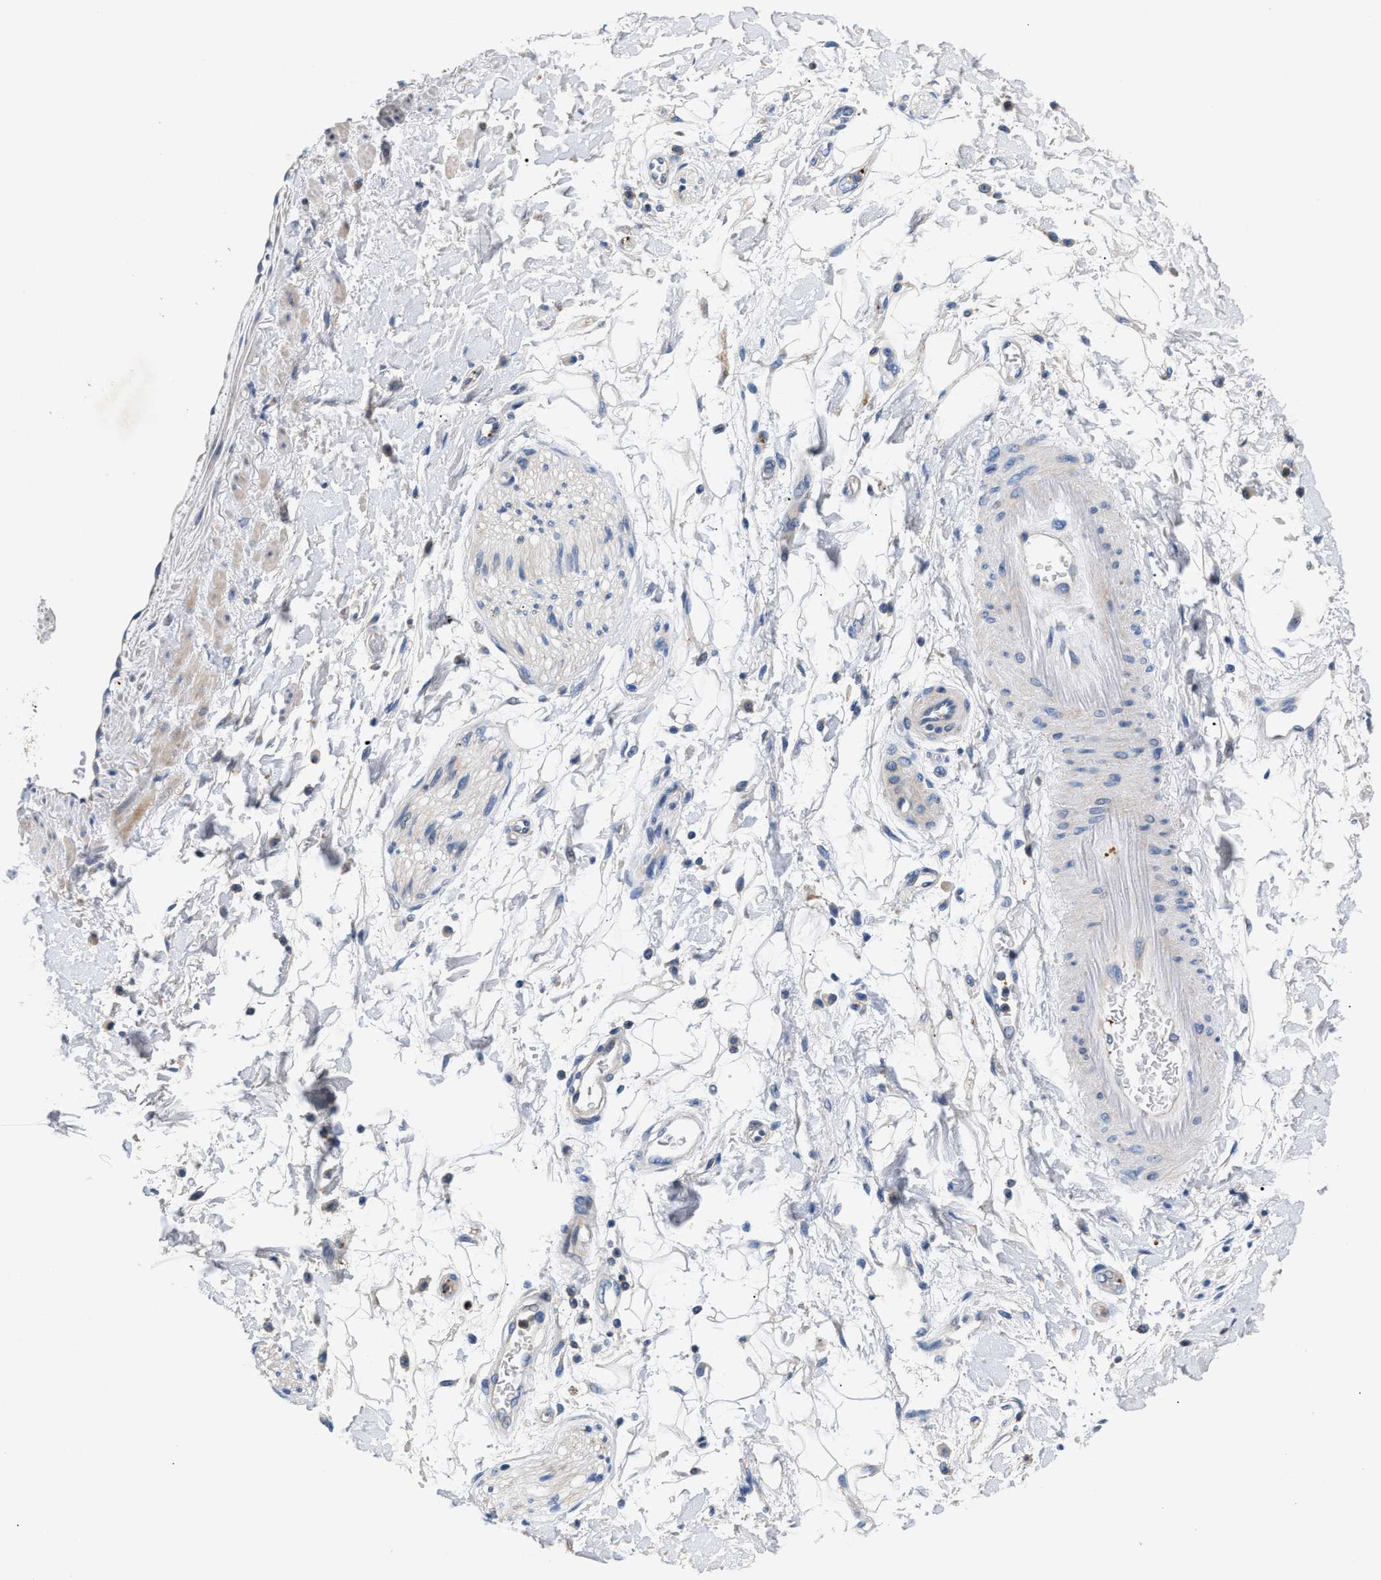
{"staining": {"intensity": "negative", "quantity": "none", "location": "none"}, "tissue": "adipose tissue", "cell_type": "Adipocytes", "image_type": "normal", "snomed": [{"axis": "morphology", "description": "Normal tissue, NOS"}, {"axis": "morphology", "description": "Adenocarcinoma, NOS"}, {"axis": "topography", "description": "Duodenum"}, {"axis": "topography", "description": "Peripheral nerve tissue"}], "caption": "This is an IHC photomicrograph of benign human adipose tissue. There is no expression in adipocytes.", "gene": "CCDC171", "patient": {"sex": "female", "age": 60}}